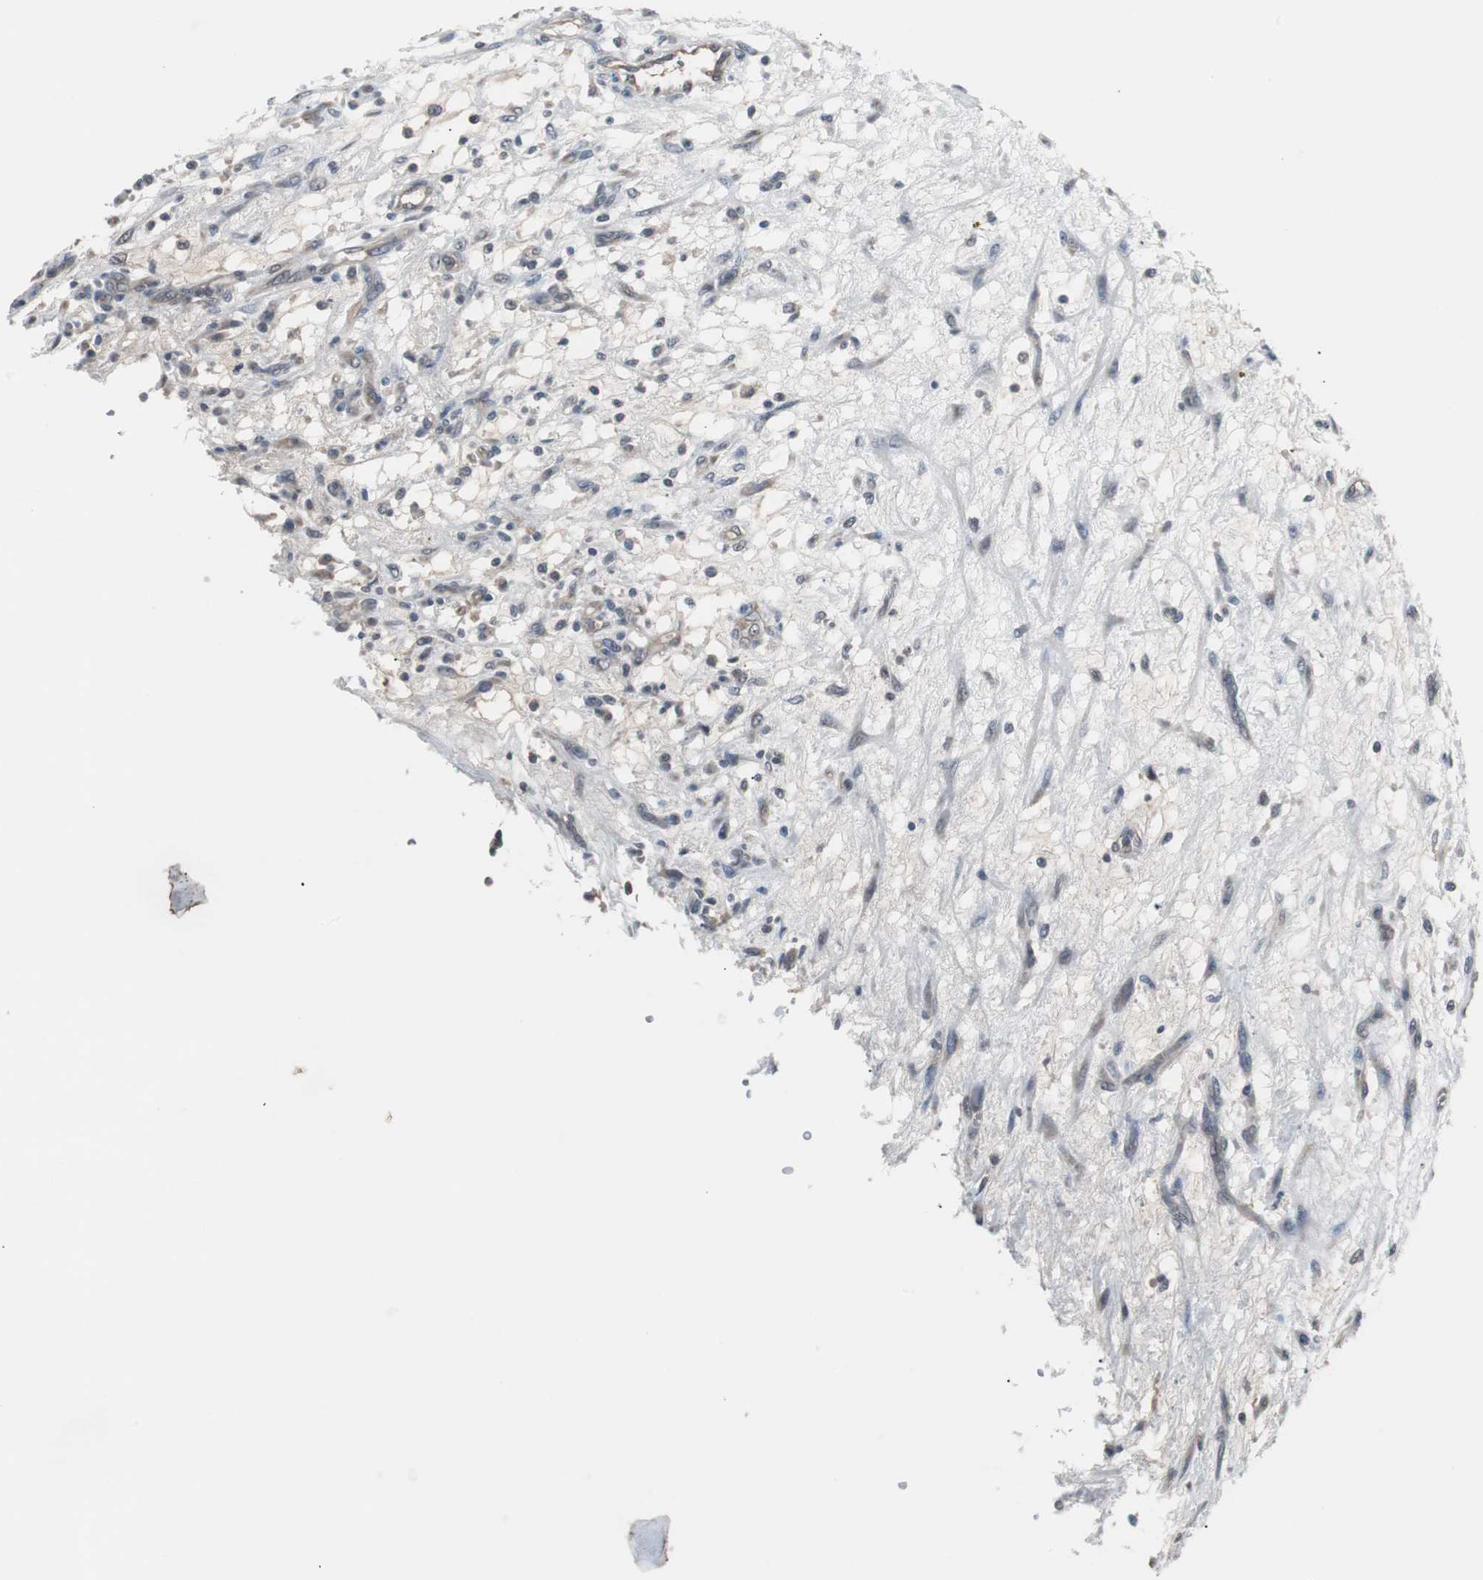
{"staining": {"intensity": "negative", "quantity": "none", "location": "none"}, "tissue": "renal cancer", "cell_type": "Tumor cells", "image_type": "cancer", "snomed": [{"axis": "morphology", "description": "Adenocarcinoma, NOS"}, {"axis": "topography", "description": "Kidney"}], "caption": "Tumor cells show no significant staining in renal cancer (adenocarcinoma). (Stains: DAB (3,3'-diaminobenzidine) immunohistochemistry (IHC) with hematoxylin counter stain, Microscopy: brightfield microscopy at high magnification).", "gene": "ZMPSTE24", "patient": {"sex": "female", "age": 57}}